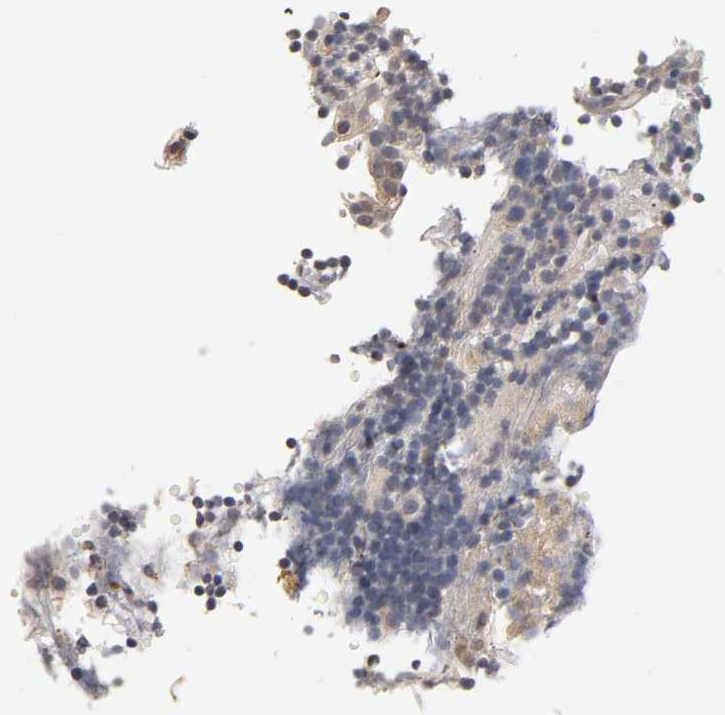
{"staining": {"intensity": "weak", "quantity": "25%-75%", "location": "cytoplasmic/membranous"}, "tissue": "tonsil", "cell_type": "Germinal center cells", "image_type": "normal", "snomed": [{"axis": "morphology", "description": "Normal tissue, NOS"}, {"axis": "topography", "description": "Tonsil"}], "caption": "A high-resolution photomicrograph shows IHC staining of benign tonsil, which demonstrates weak cytoplasmic/membranous positivity in approximately 25%-75% of germinal center cells.", "gene": "CXADR", "patient": {"sex": "female", "age": 40}}